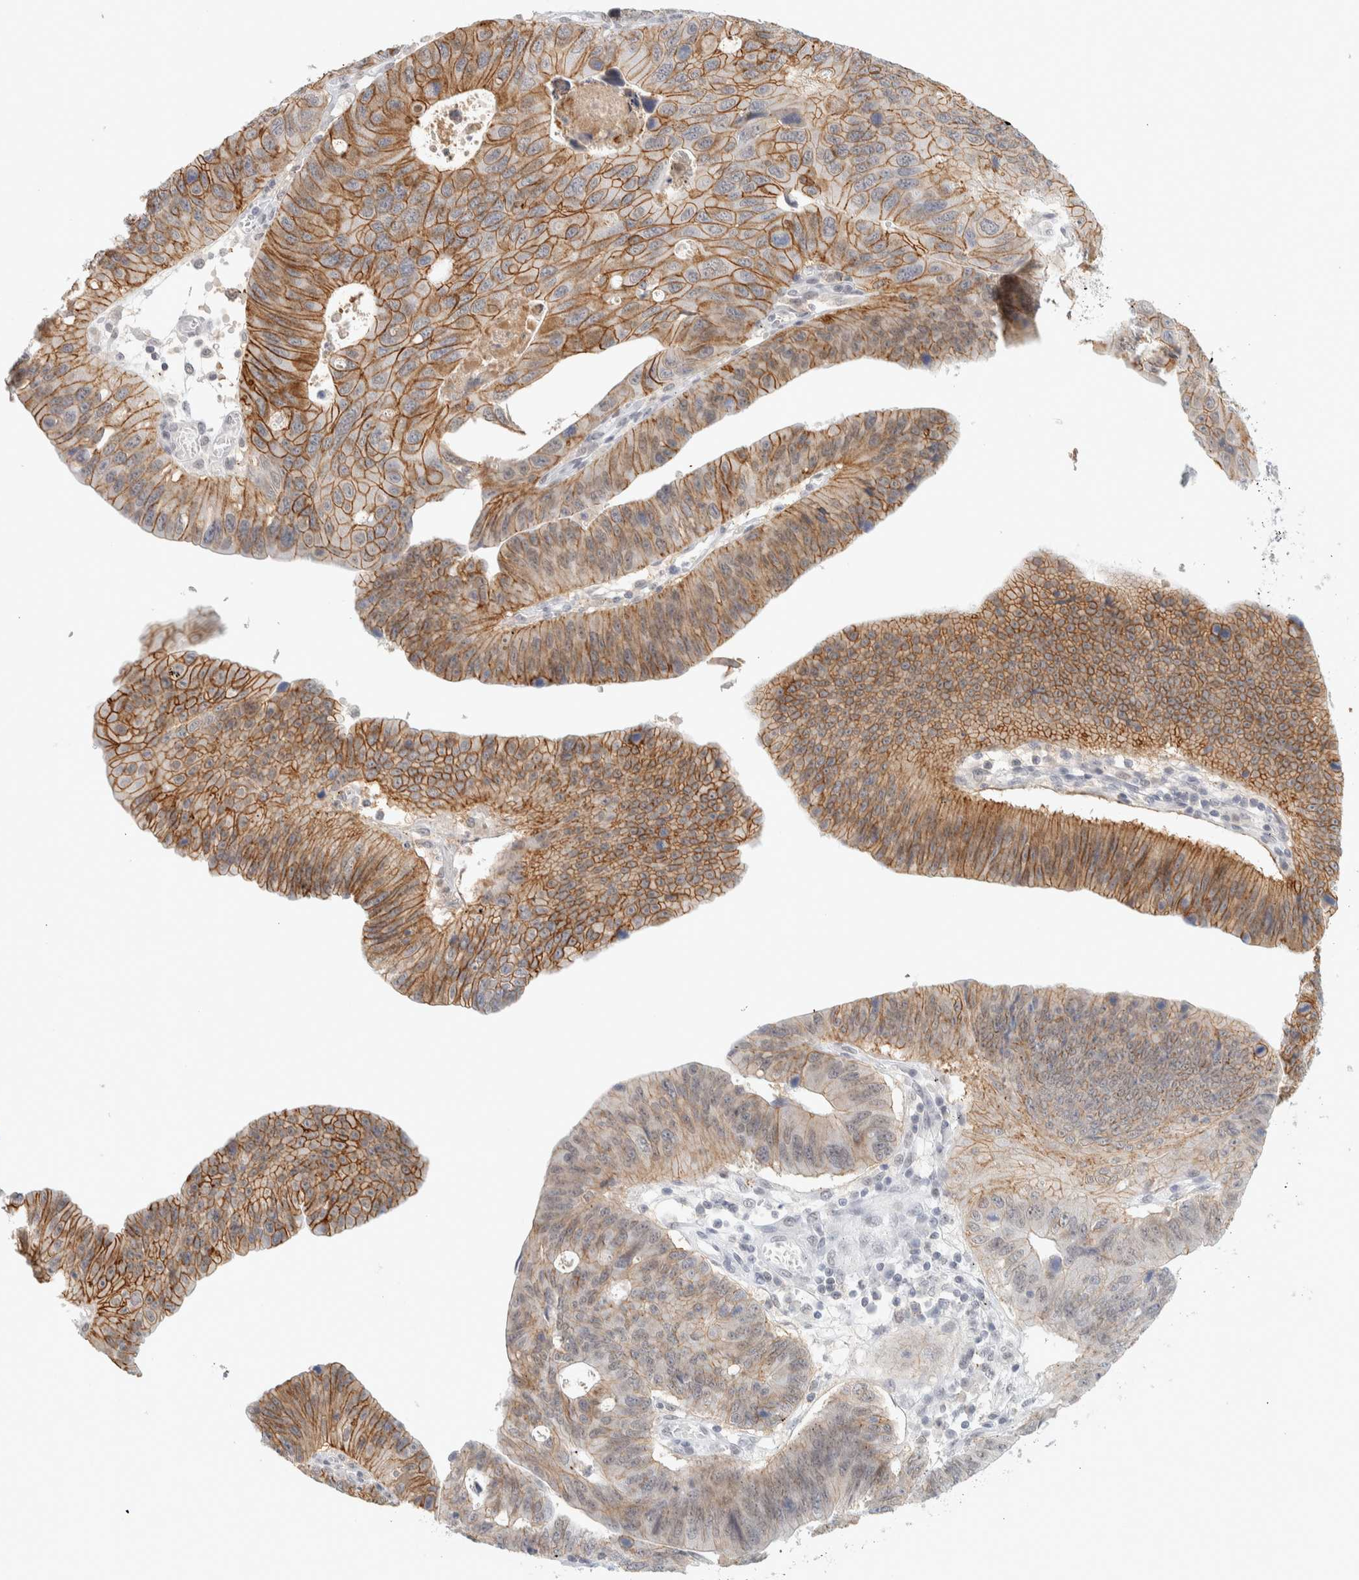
{"staining": {"intensity": "moderate", "quantity": ">75%", "location": "cytoplasmic/membranous"}, "tissue": "stomach cancer", "cell_type": "Tumor cells", "image_type": "cancer", "snomed": [{"axis": "morphology", "description": "Adenocarcinoma, NOS"}, {"axis": "topography", "description": "Stomach"}], "caption": "A micrograph showing moderate cytoplasmic/membranous positivity in approximately >75% of tumor cells in stomach cancer, as visualized by brown immunohistochemical staining.", "gene": "CDH17", "patient": {"sex": "male", "age": 59}}